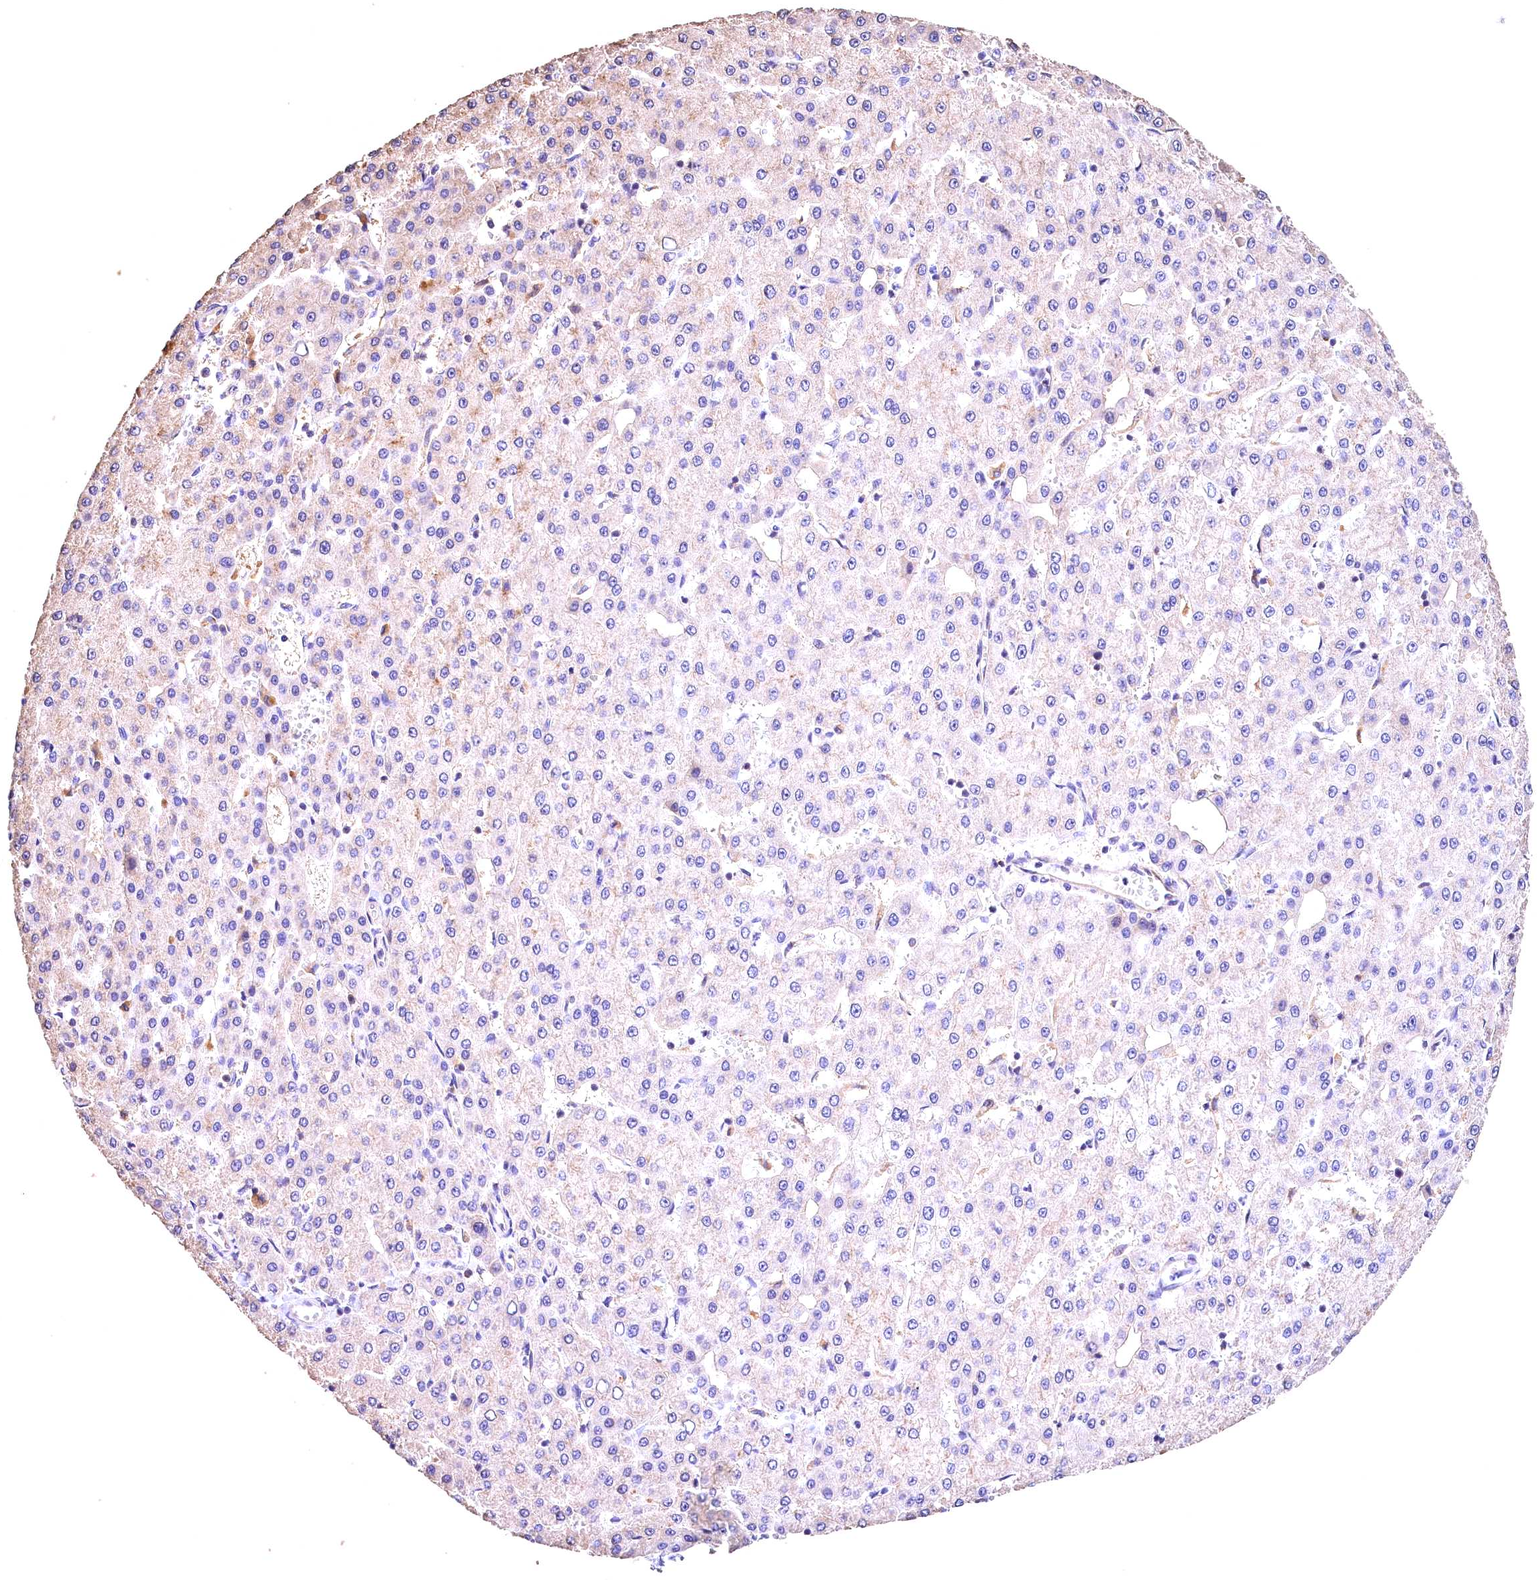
{"staining": {"intensity": "weak", "quantity": "<25%", "location": "cytoplasmic/membranous"}, "tissue": "liver cancer", "cell_type": "Tumor cells", "image_type": "cancer", "snomed": [{"axis": "morphology", "description": "Carcinoma, Hepatocellular, NOS"}, {"axis": "topography", "description": "Liver"}], "caption": "Human hepatocellular carcinoma (liver) stained for a protein using immunohistochemistry displays no staining in tumor cells.", "gene": "OAS3", "patient": {"sex": "male", "age": 47}}